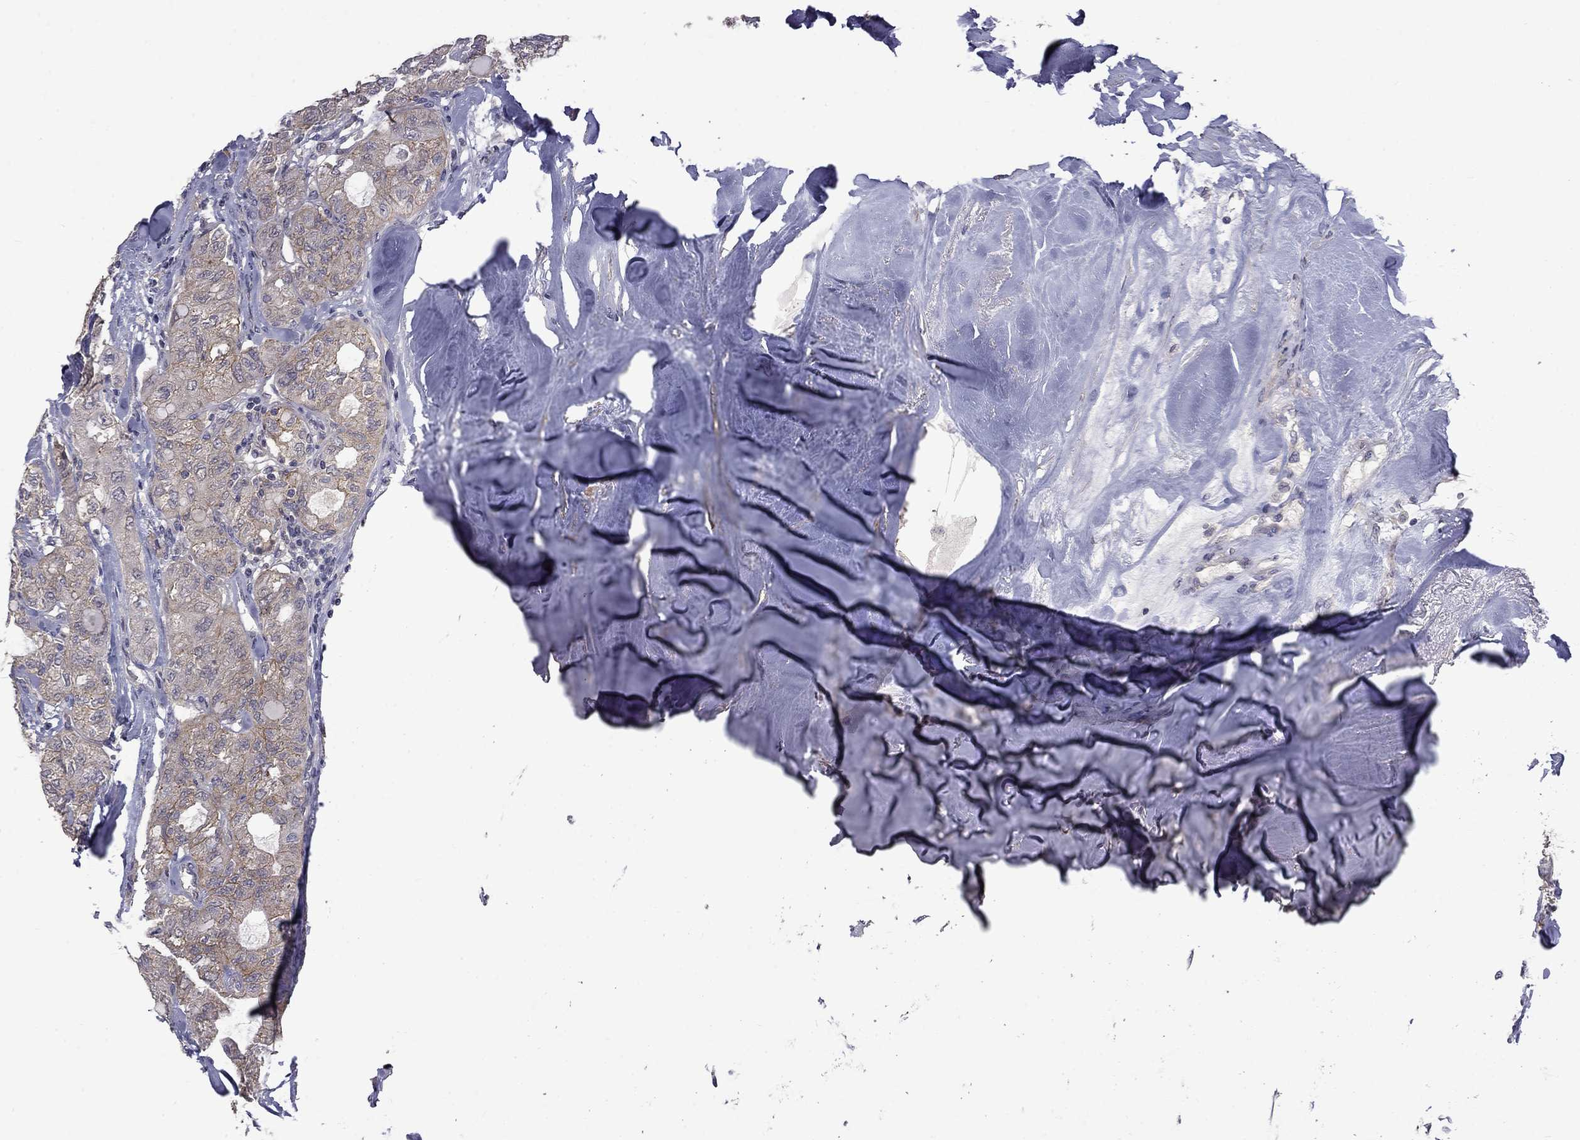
{"staining": {"intensity": "moderate", "quantity": "25%-75%", "location": "cytoplasmic/membranous"}, "tissue": "thyroid cancer", "cell_type": "Tumor cells", "image_type": "cancer", "snomed": [{"axis": "morphology", "description": "Follicular adenoma carcinoma, NOS"}, {"axis": "topography", "description": "Thyroid gland"}], "caption": "This micrograph demonstrates immunohistochemistry (IHC) staining of human thyroid cancer (follicular adenoma carcinoma), with medium moderate cytoplasmic/membranous staining in approximately 25%-75% of tumor cells.", "gene": "SLC39A14", "patient": {"sex": "male", "age": 75}}